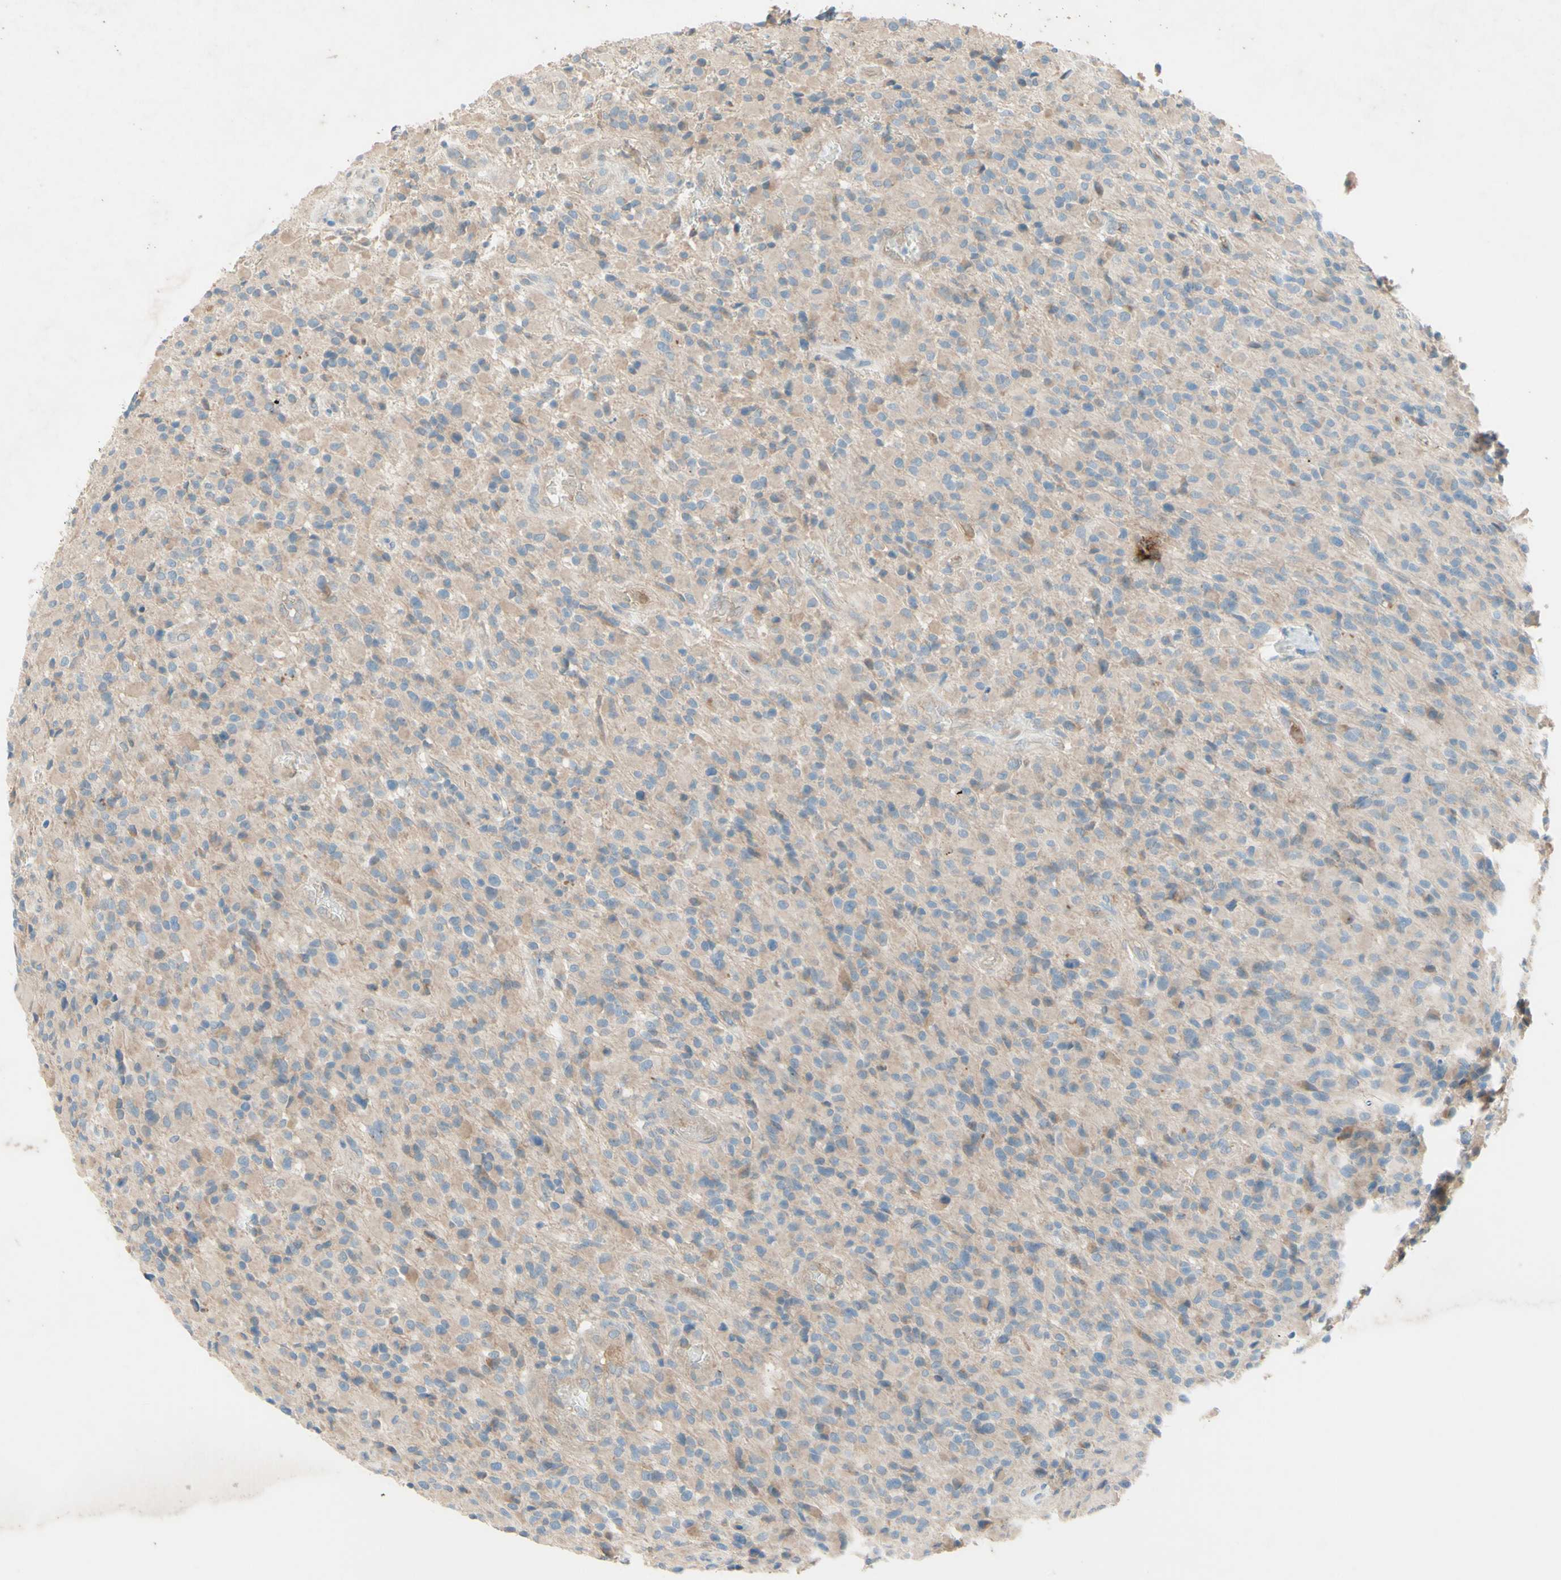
{"staining": {"intensity": "weak", "quantity": "25%-75%", "location": "cytoplasmic/membranous"}, "tissue": "glioma", "cell_type": "Tumor cells", "image_type": "cancer", "snomed": [{"axis": "morphology", "description": "Glioma, malignant, High grade"}, {"axis": "topography", "description": "Brain"}], "caption": "Immunohistochemistry (IHC) micrograph of neoplastic tissue: human malignant glioma (high-grade) stained using immunohistochemistry (IHC) displays low levels of weak protein expression localized specifically in the cytoplasmic/membranous of tumor cells, appearing as a cytoplasmic/membranous brown color.", "gene": "IL2", "patient": {"sex": "male", "age": 71}}